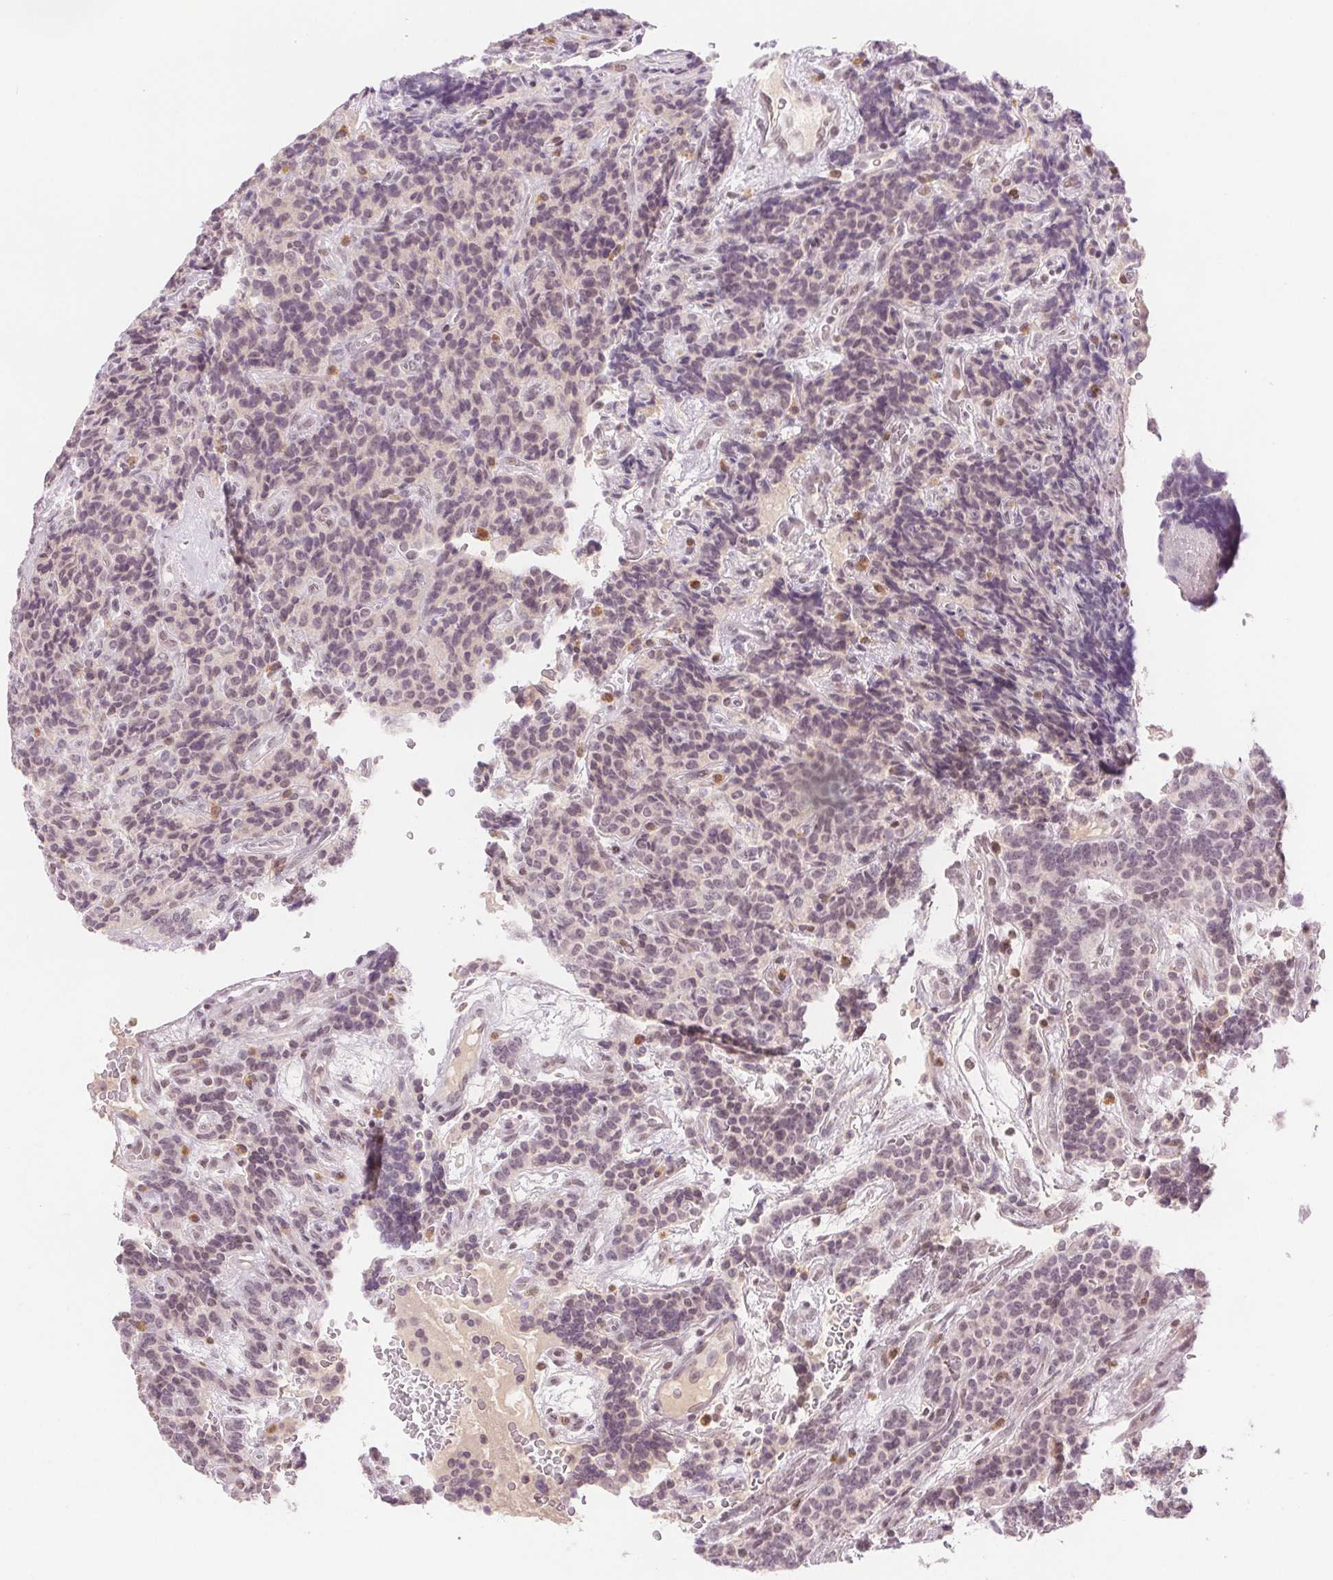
{"staining": {"intensity": "weak", "quantity": "25%-75%", "location": "nuclear"}, "tissue": "carcinoid", "cell_type": "Tumor cells", "image_type": "cancer", "snomed": [{"axis": "morphology", "description": "Carcinoid, malignant, NOS"}, {"axis": "topography", "description": "Pancreas"}], "caption": "Immunohistochemistry (IHC) (DAB) staining of carcinoid exhibits weak nuclear protein staining in approximately 25%-75% of tumor cells.", "gene": "DEK", "patient": {"sex": "male", "age": 36}}